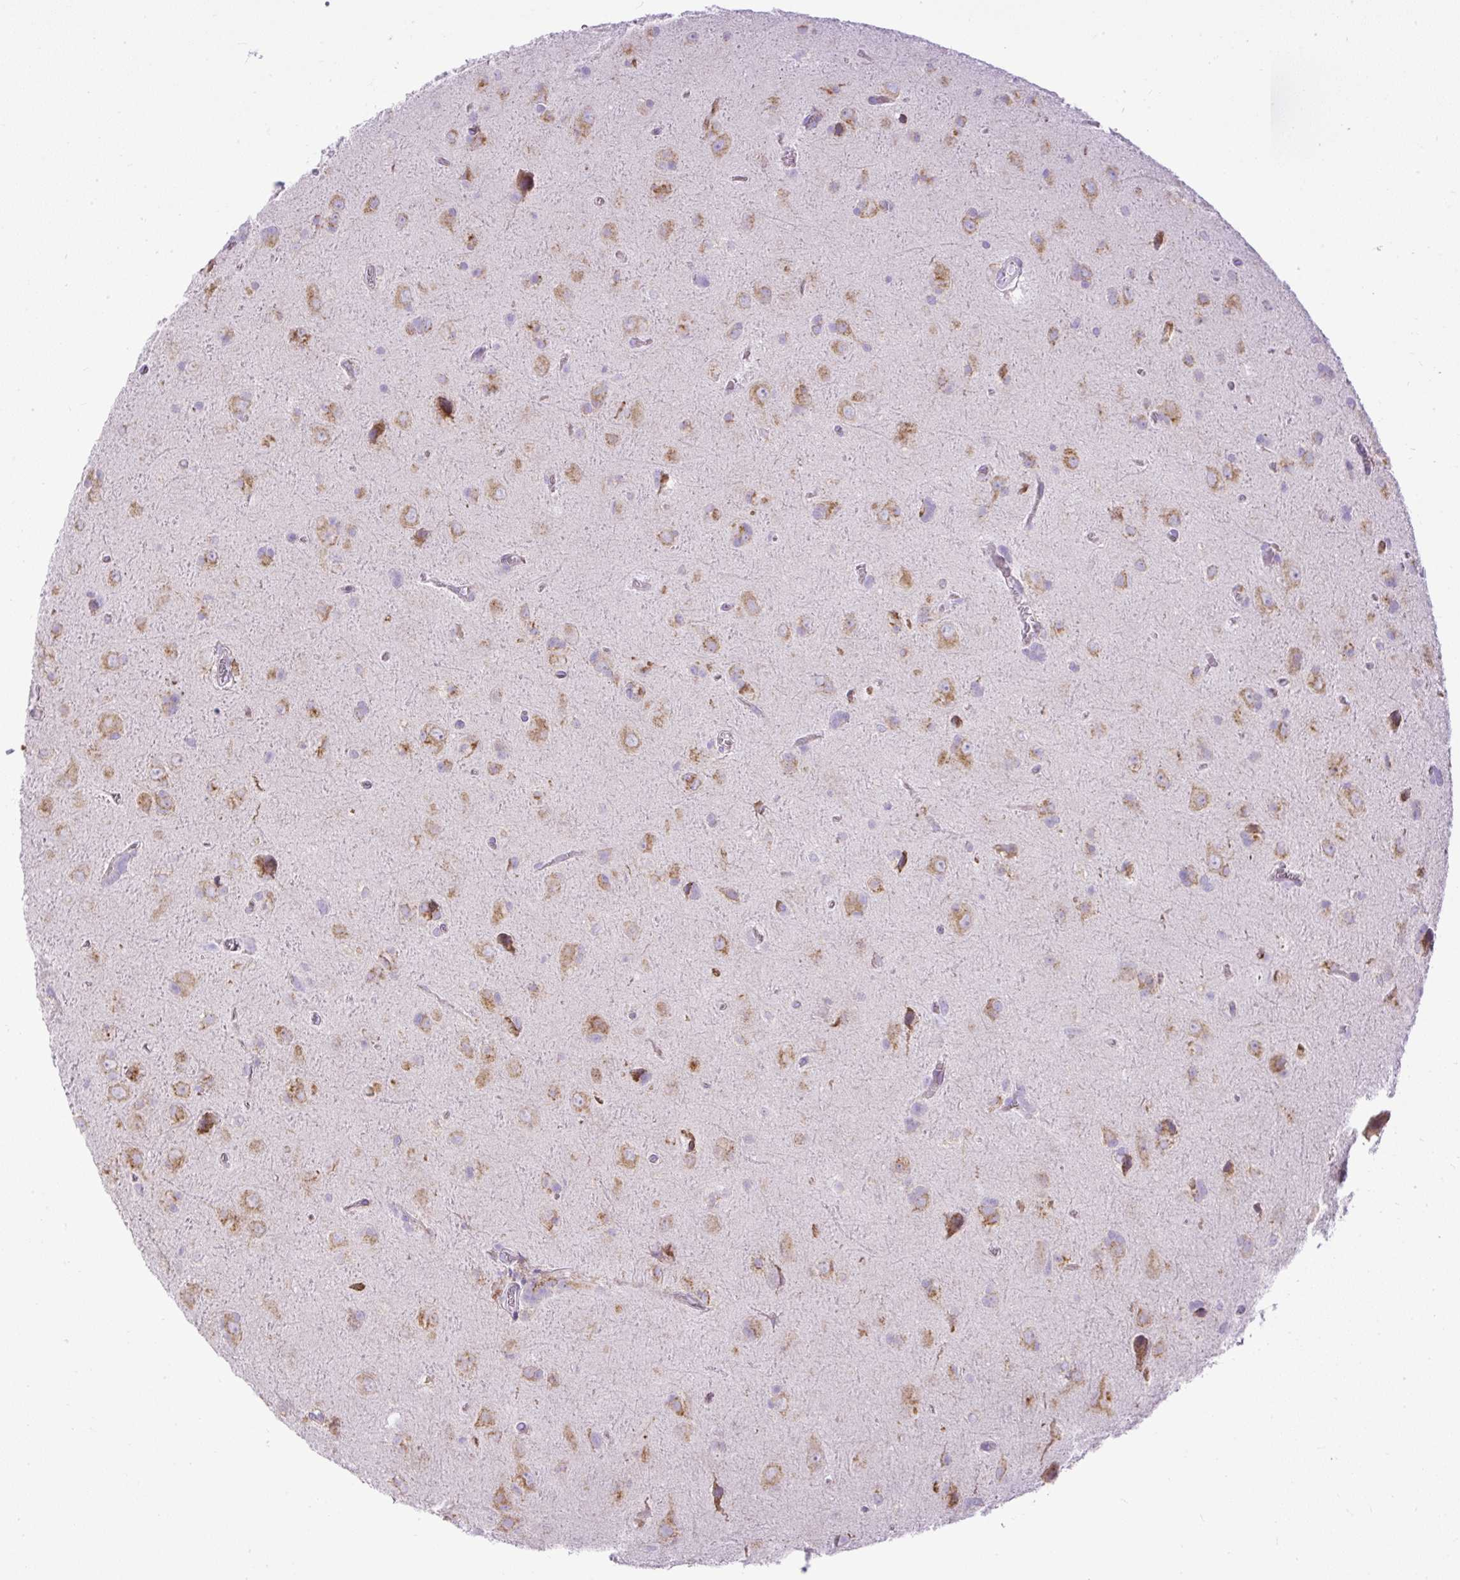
{"staining": {"intensity": "moderate", "quantity": ">75%", "location": "cytoplasmic/membranous"}, "tissue": "glioma", "cell_type": "Tumor cells", "image_type": "cancer", "snomed": [{"axis": "morphology", "description": "Glioma, malignant, Low grade"}, {"axis": "topography", "description": "Brain"}], "caption": "About >75% of tumor cells in glioma reveal moderate cytoplasmic/membranous protein positivity as visualized by brown immunohistochemical staining.", "gene": "SYBU", "patient": {"sex": "male", "age": 58}}